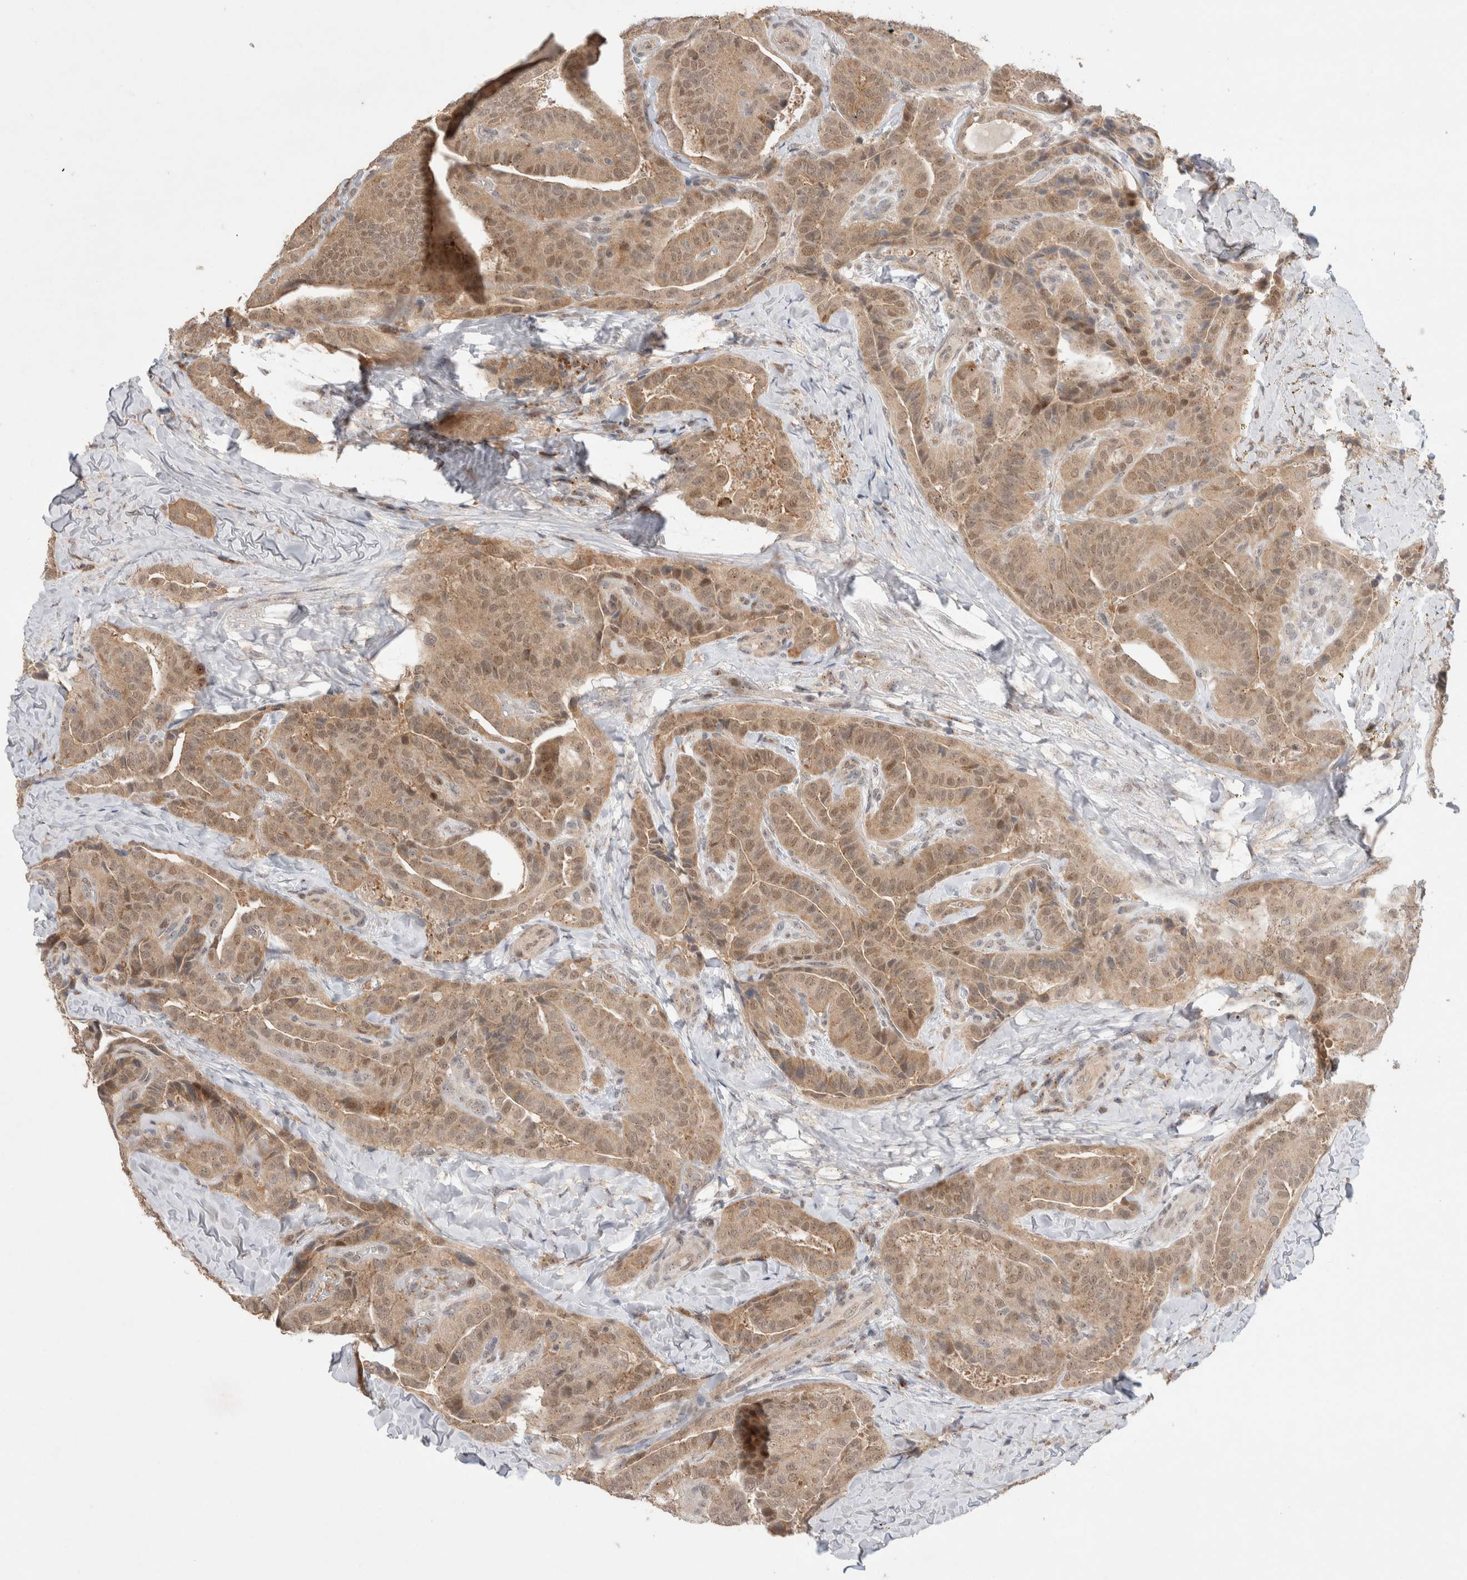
{"staining": {"intensity": "moderate", "quantity": "25%-75%", "location": "cytoplasmic/membranous,nuclear"}, "tissue": "thyroid cancer", "cell_type": "Tumor cells", "image_type": "cancer", "snomed": [{"axis": "morphology", "description": "Papillary adenocarcinoma, NOS"}, {"axis": "topography", "description": "Thyroid gland"}], "caption": "A micrograph showing moderate cytoplasmic/membranous and nuclear positivity in about 25%-75% of tumor cells in thyroid cancer (papillary adenocarcinoma), as visualized by brown immunohistochemical staining.", "gene": "SLC29A1", "patient": {"sex": "male", "age": 77}}